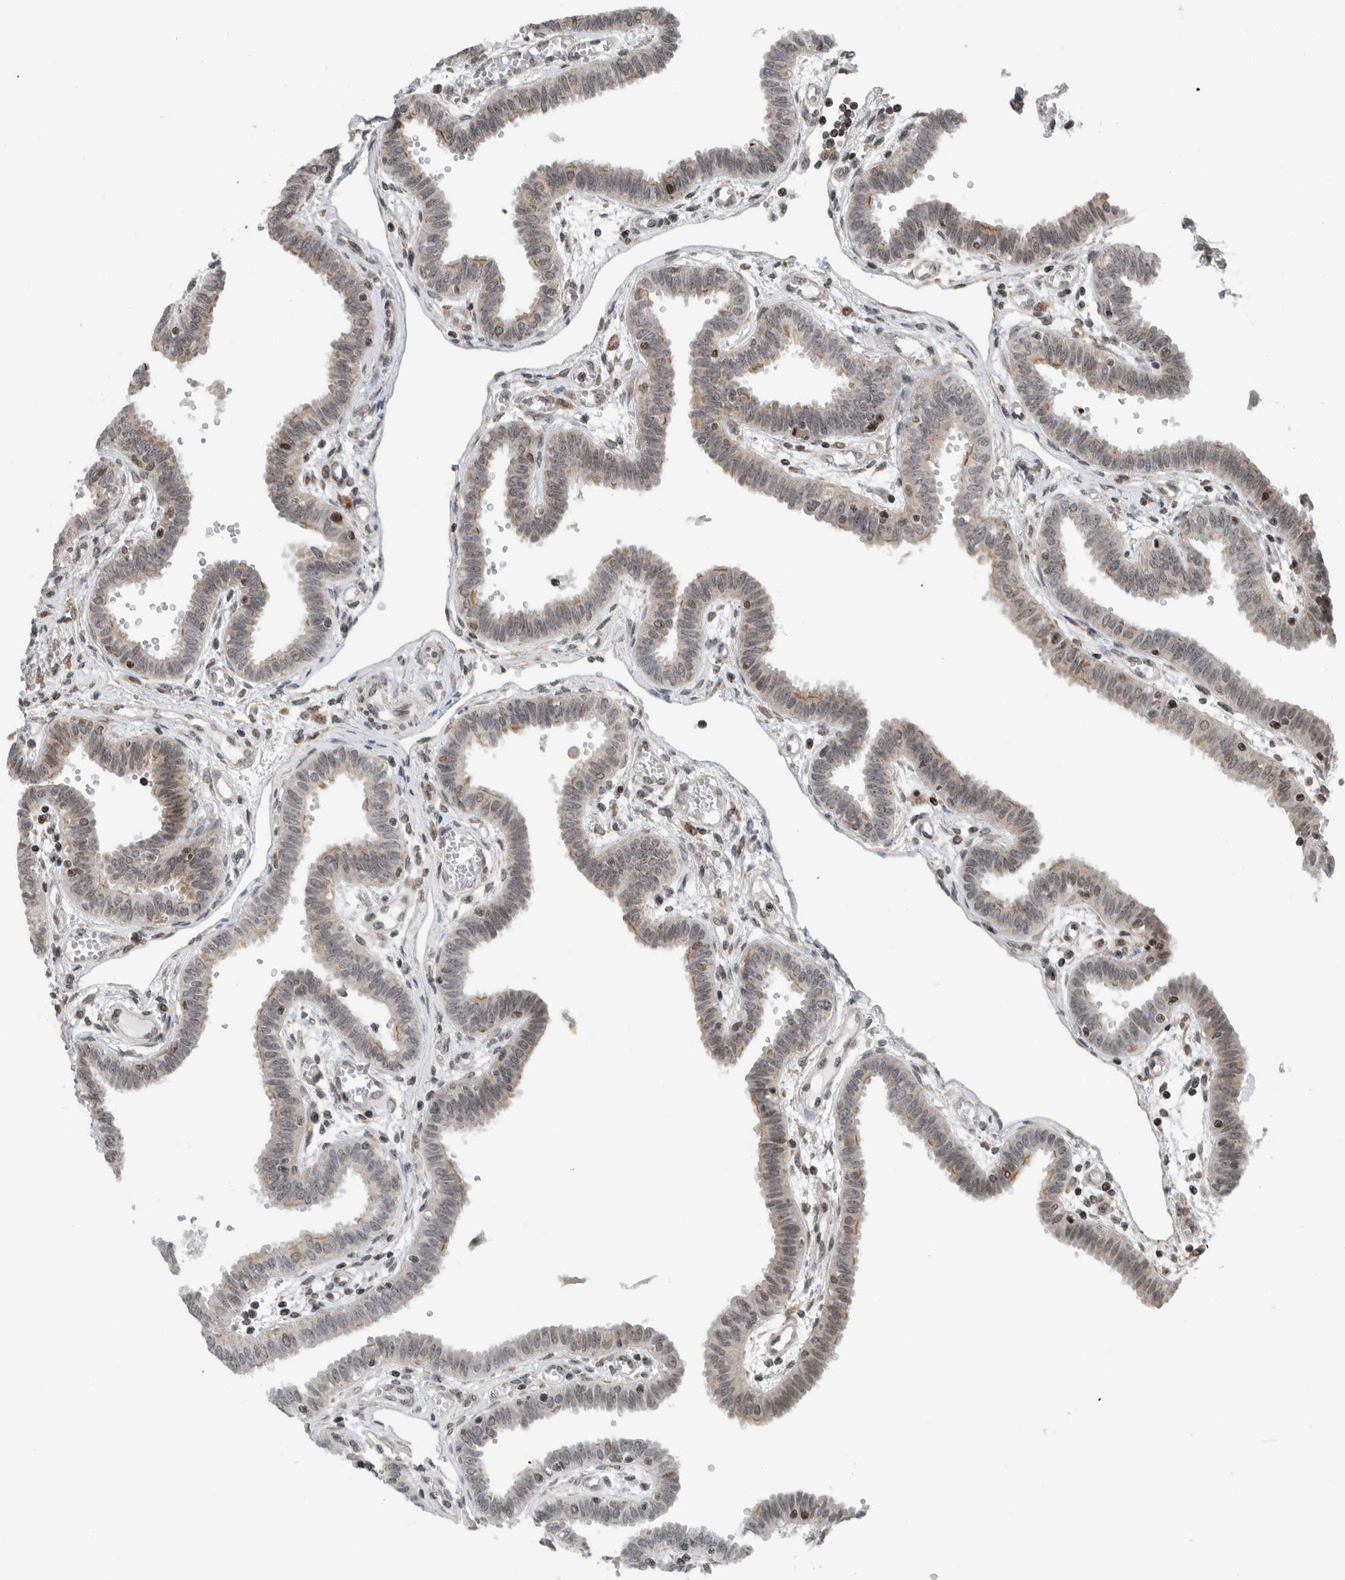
{"staining": {"intensity": "moderate", "quantity": "25%-75%", "location": "cytoplasmic/membranous"}, "tissue": "fallopian tube", "cell_type": "Glandular cells", "image_type": "normal", "snomed": [{"axis": "morphology", "description": "Normal tissue, NOS"}, {"axis": "topography", "description": "Fallopian tube"}], "caption": "Protein staining displays moderate cytoplasmic/membranous staining in about 25%-75% of glandular cells in benign fallopian tube.", "gene": "NPLOC4", "patient": {"sex": "female", "age": 32}}